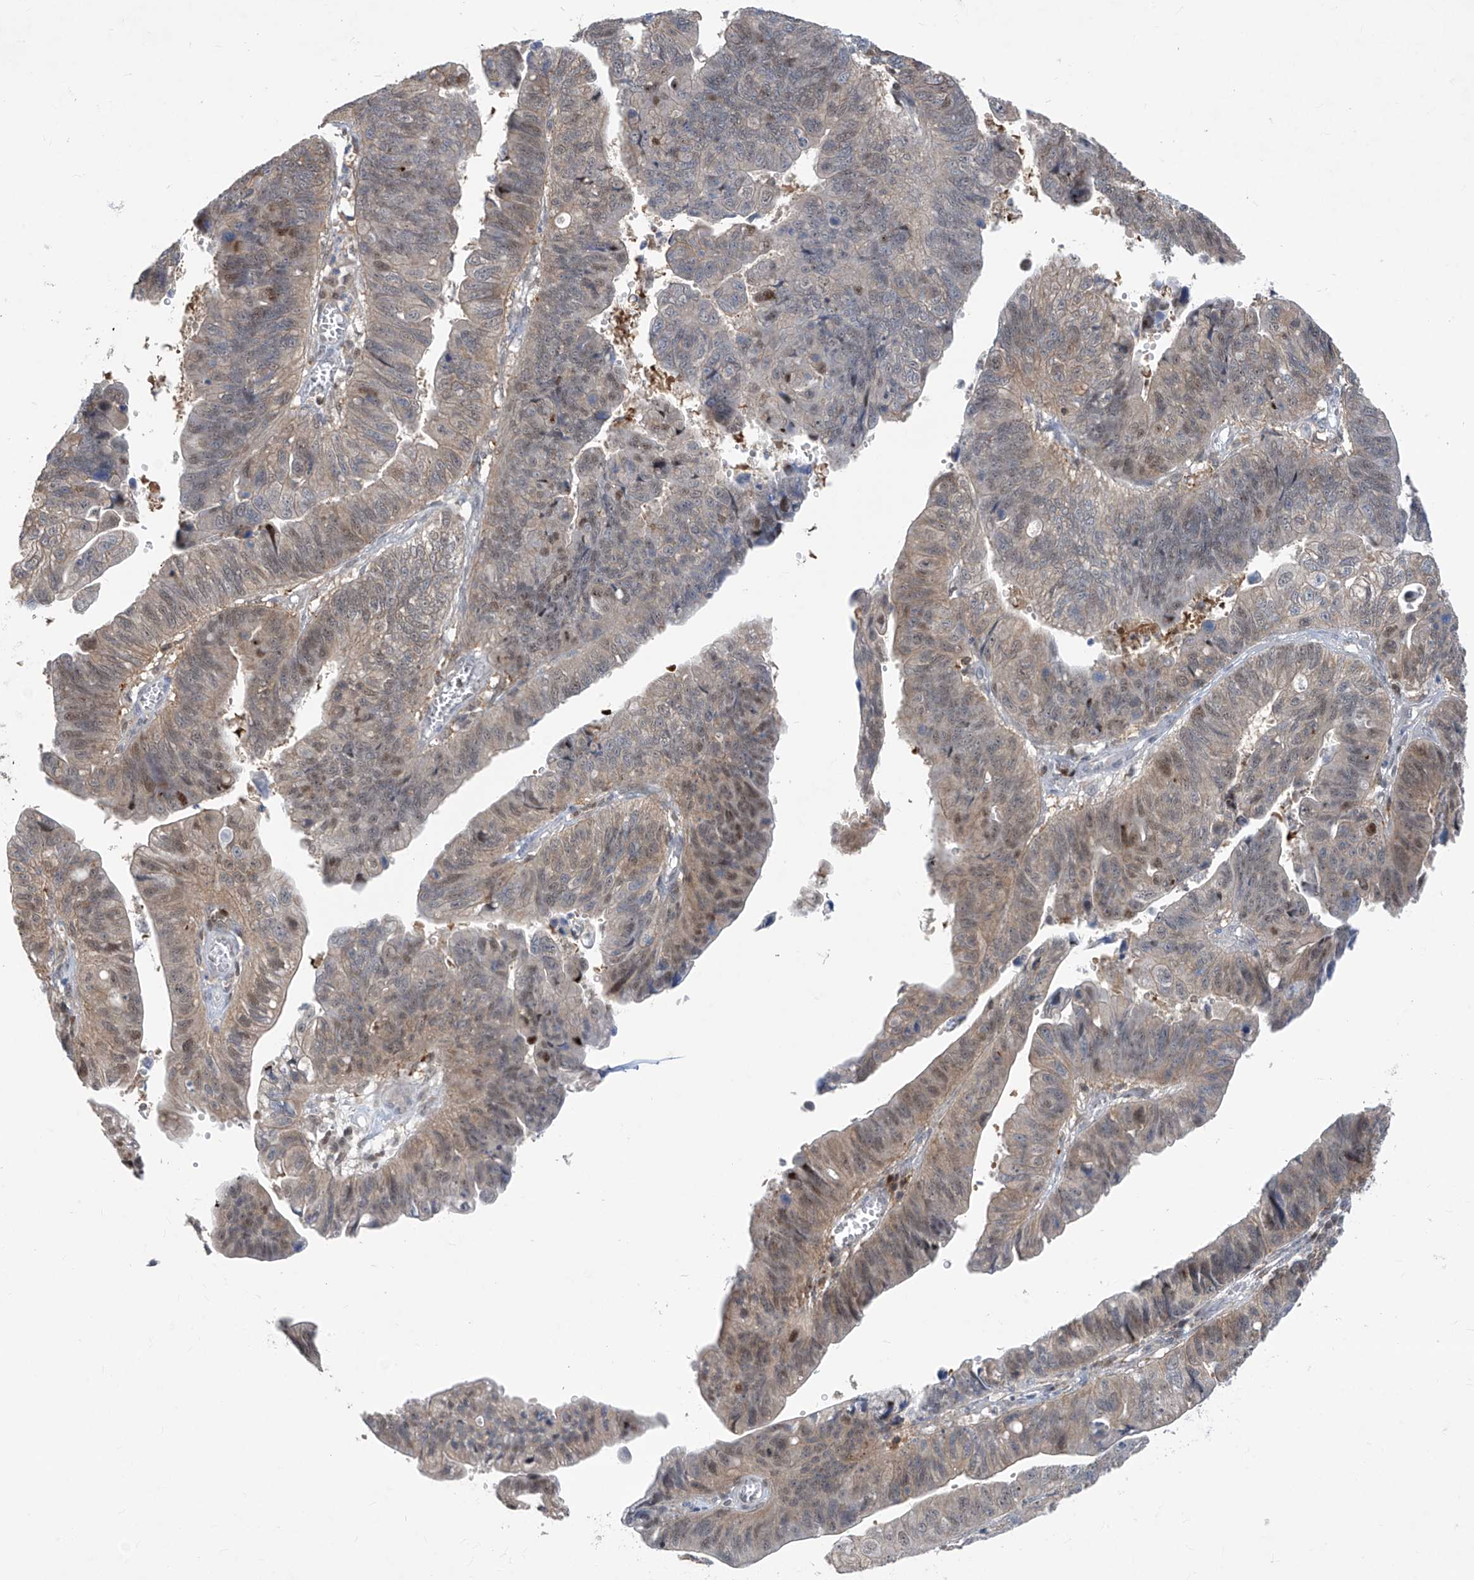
{"staining": {"intensity": "moderate", "quantity": "<25%", "location": "cytoplasmic/membranous,nuclear"}, "tissue": "stomach cancer", "cell_type": "Tumor cells", "image_type": "cancer", "snomed": [{"axis": "morphology", "description": "Adenocarcinoma, NOS"}, {"axis": "topography", "description": "Stomach"}], "caption": "The immunohistochemical stain highlights moderate cytoplasmic/membranous and nuclear expression in tumor cells of stomach adenocarcinoma tissue.", "gene": "ZNF358", "patient": {"sex": "male", "age": 59}}